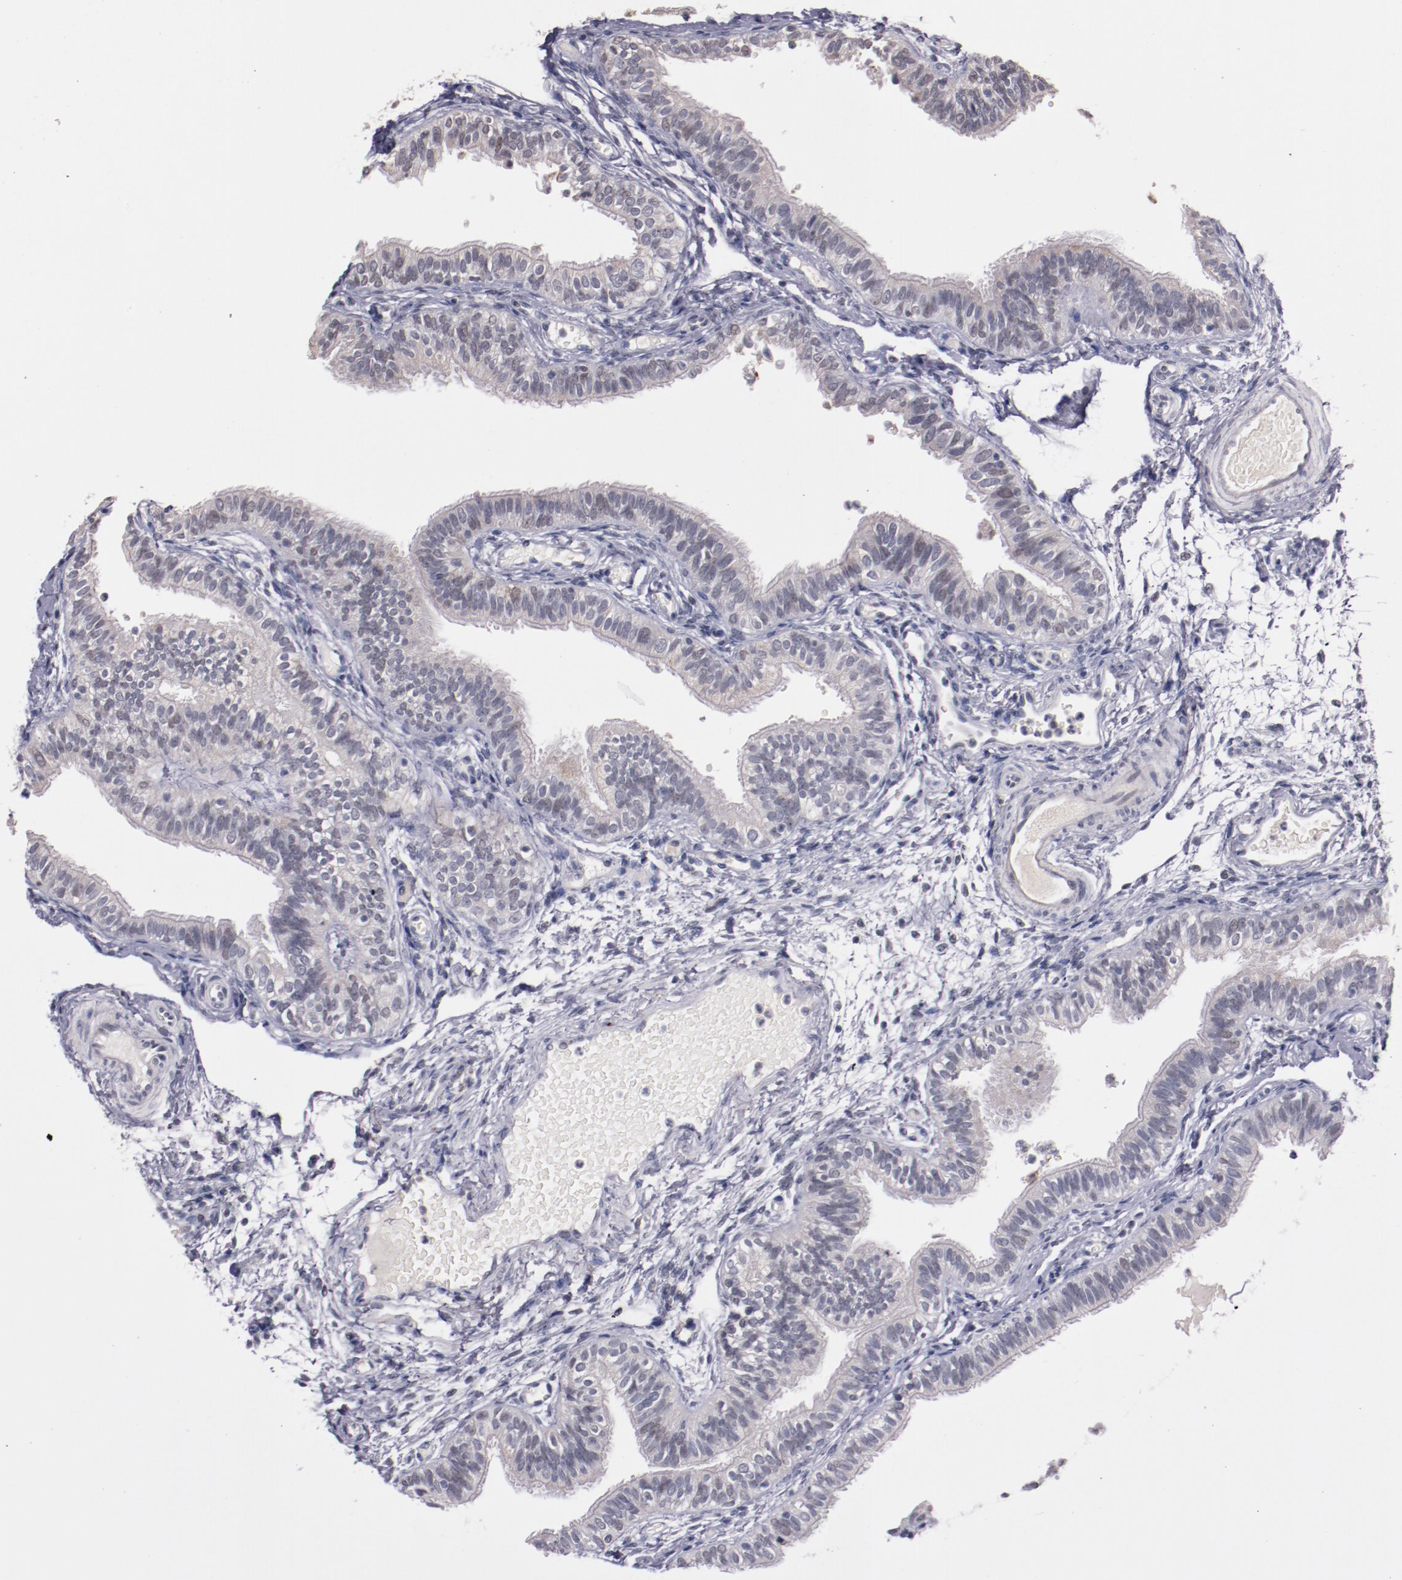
{"staining": {"intensity": "negative", "quantity": "none", "location": "none"}, "tissue": "fallopian tube", "cell_type": "Glandular cells", "image_type": "normal", "snomed": [{"axis": "morphology", "description": "Normal tissue, NOS"}, {"axis": "morphology", "description": "Dermoid, NOS"}, {"axis": "topography", "description": "Fallopian tube"}], "caption": "This micrograph is of benign fallopian tube stained with immunohistochemistry (IHC) to label a protein in brown with the nuclei are counter-stained blue. There is no positivity in glandular cells. (DAB (3,3'-diaminobenzidine) immunohistochemistry (IHC) with hematoxylin counter stain).", "gene": "SYP", "patient": {"sex": "female", "age": 33}}